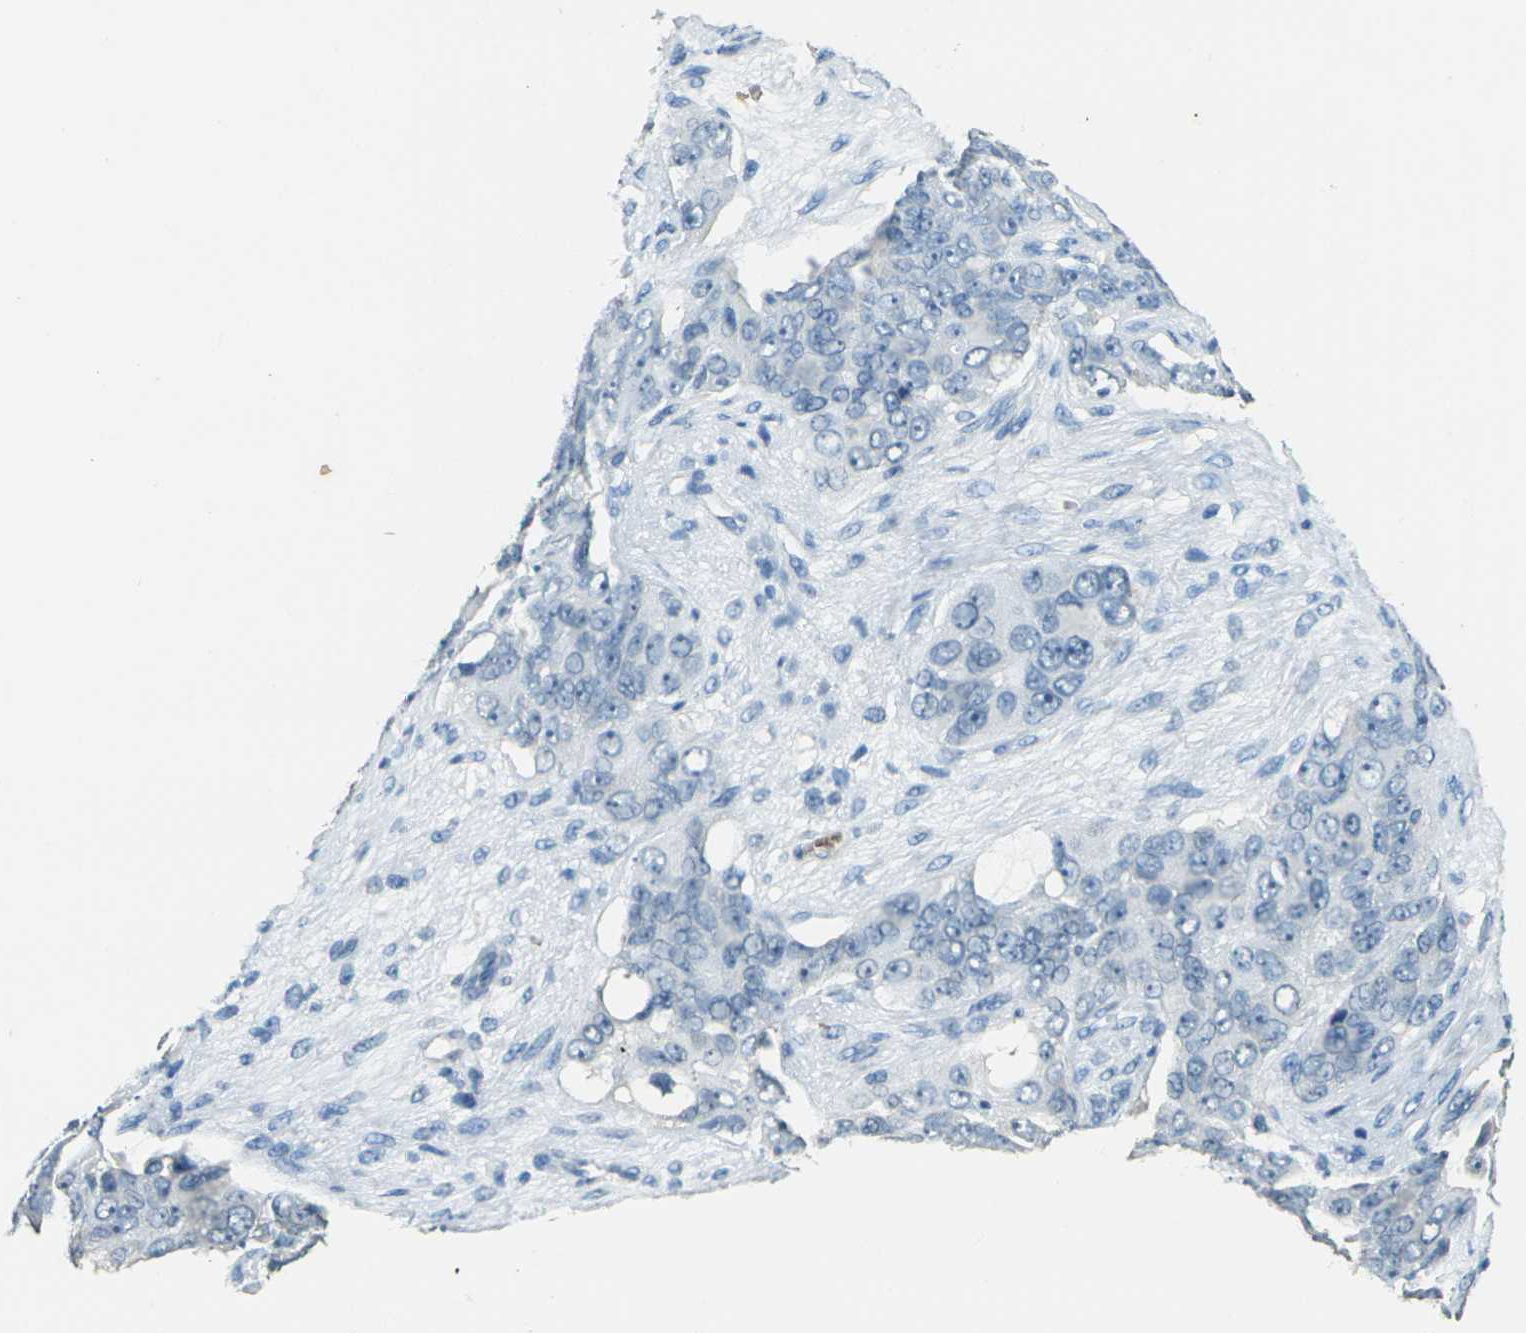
{"staining": {"intensity": "negative", "quantity": "none", "location": "none"}, "tissue": "ovarian cancer", "cell_type": "Tumor cells", "image_type": "cancer", "snomed": [{"axis": "morphology", "description": "Carcinoma, endometroid"}, {"axis": "topography", "description": "Ovary"}], "caption": "Histopathology image shows no protein expression in tumor cells of endometroid carcinoma (ovarian) tissue. The staining was performed using DAB to visualize the protein expression in brown, while the nuclei were stained in blue with hematoxylin (Magnification: 20x).", "gene": "HBB", "patient": {"sex": "female", "age": 51}}